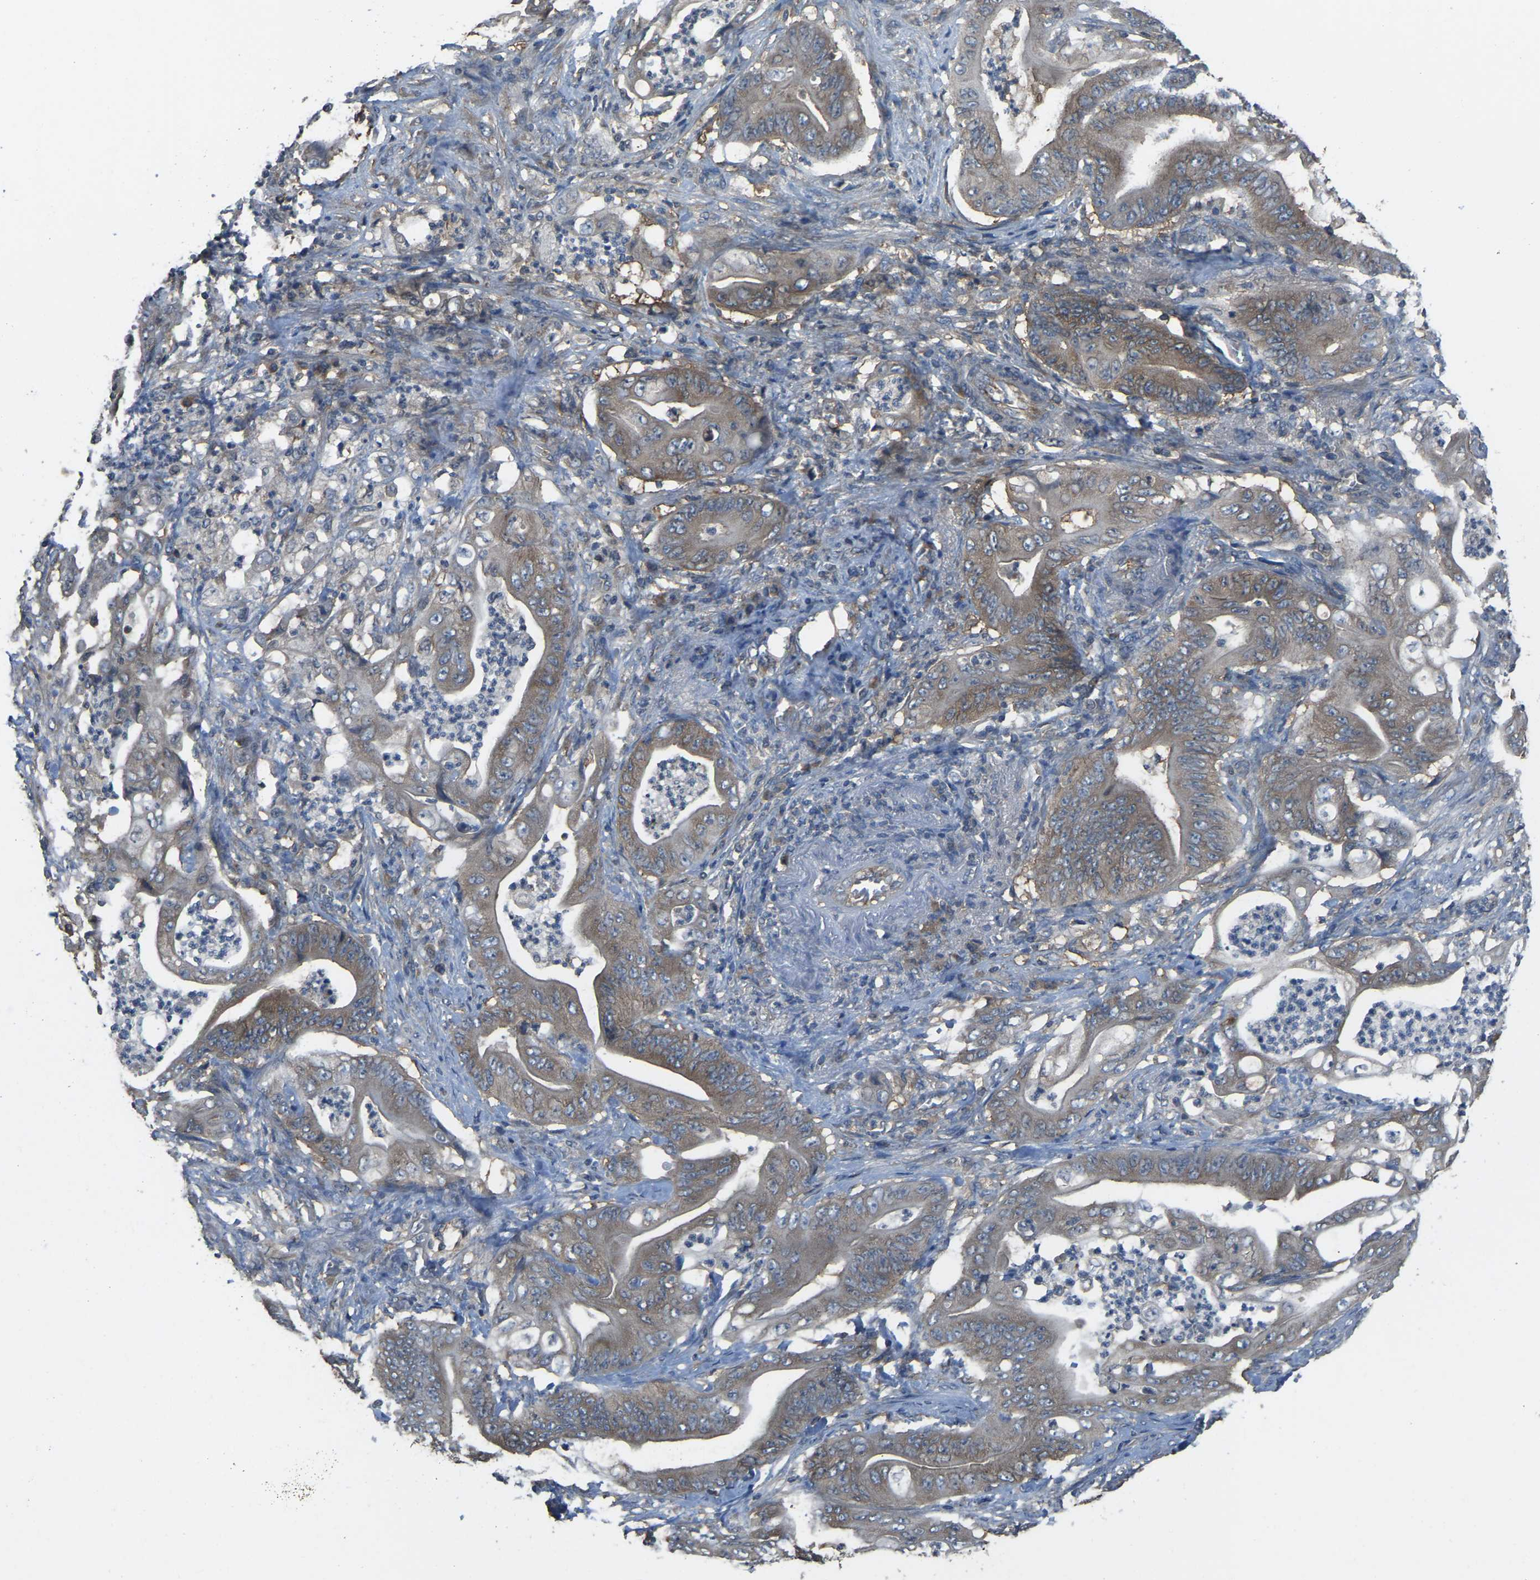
{"staining": {"intensity": "moderate", "quantity": ">75%", "location": "cytoplasmic/membranous"}, "tissue": "stomach cancer", "cell_type": "Tumor cells", "image_type": "cancer", "snomed": [{"axis": "morphology", "description": "Adenocarcinoma, NOS"}, {"axis": "topography", "description": "Stomach"}], "caption": "The photomicrograph reveals staining of stomach cancer (adenocarcinoma), revealing moderate cytoplasmic/membranous protein positivity (brown color) within tumor cells.", "gene": "AIMP1", "patient": {"sex": "female", "age": 73}}